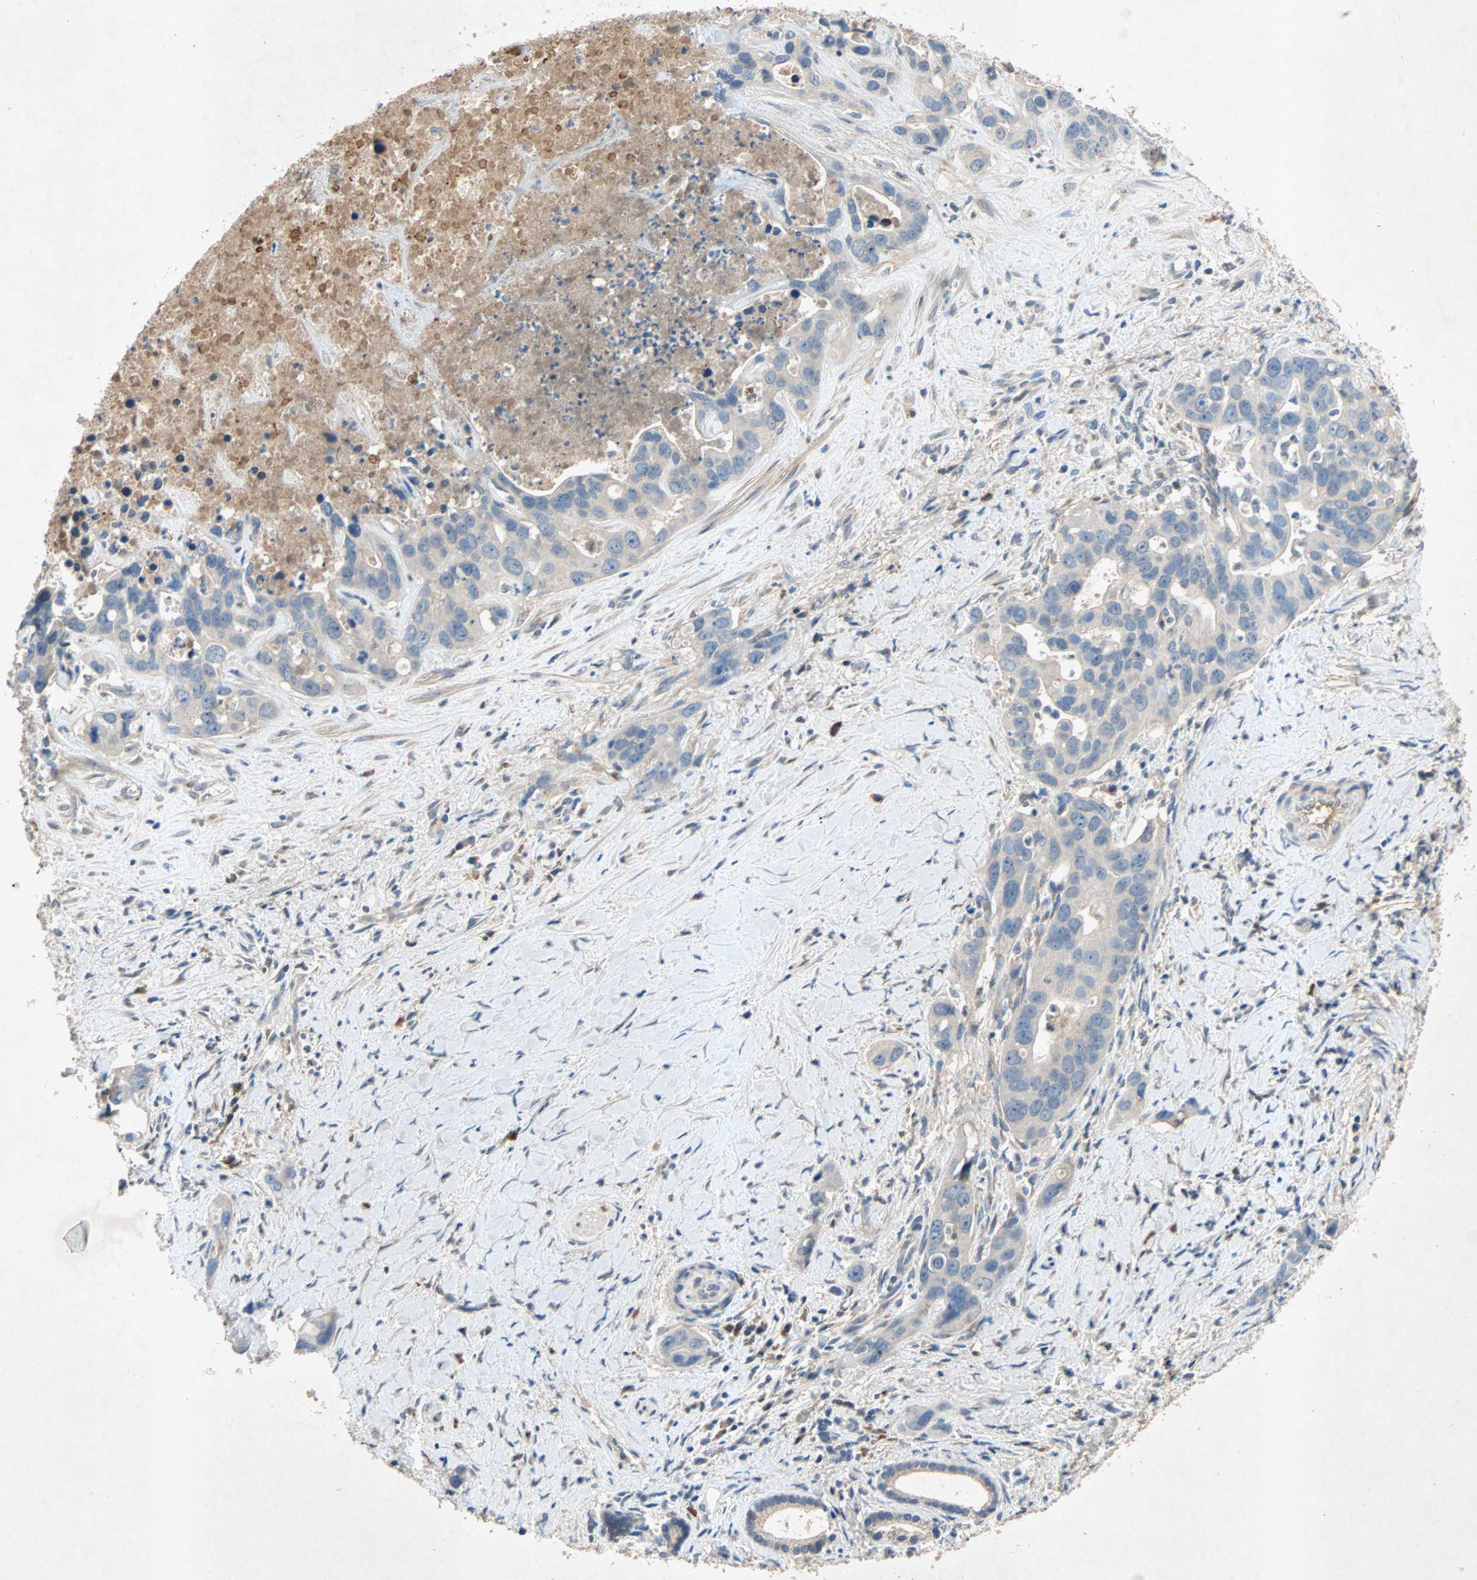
{"staining": {"intensity": "weak", "quantity": "25%-75%", "location": "cytoplasmic/membranous"}, "tissue": "liver cancer", "cell_type": "Tumor cells", "image_type": "cancer", "snomed": [{"axis": "morphology", "description": "Cholangiocarcinoma"}, {"axis": "topography", "description": "Liver"}], "caption": "IHC photomicrograph of neoplastic tissue: human cholangiocarcinoma (liver) stained using immunohistochemistry displays low levels of weak protein expression localized specifically in the cytoplasmic/membranous of tumor cells, appearing as a cytoplasmic/membranous brown color.", "gene": "XYLT1", "patient": {"sex": "female", "age": 65}}